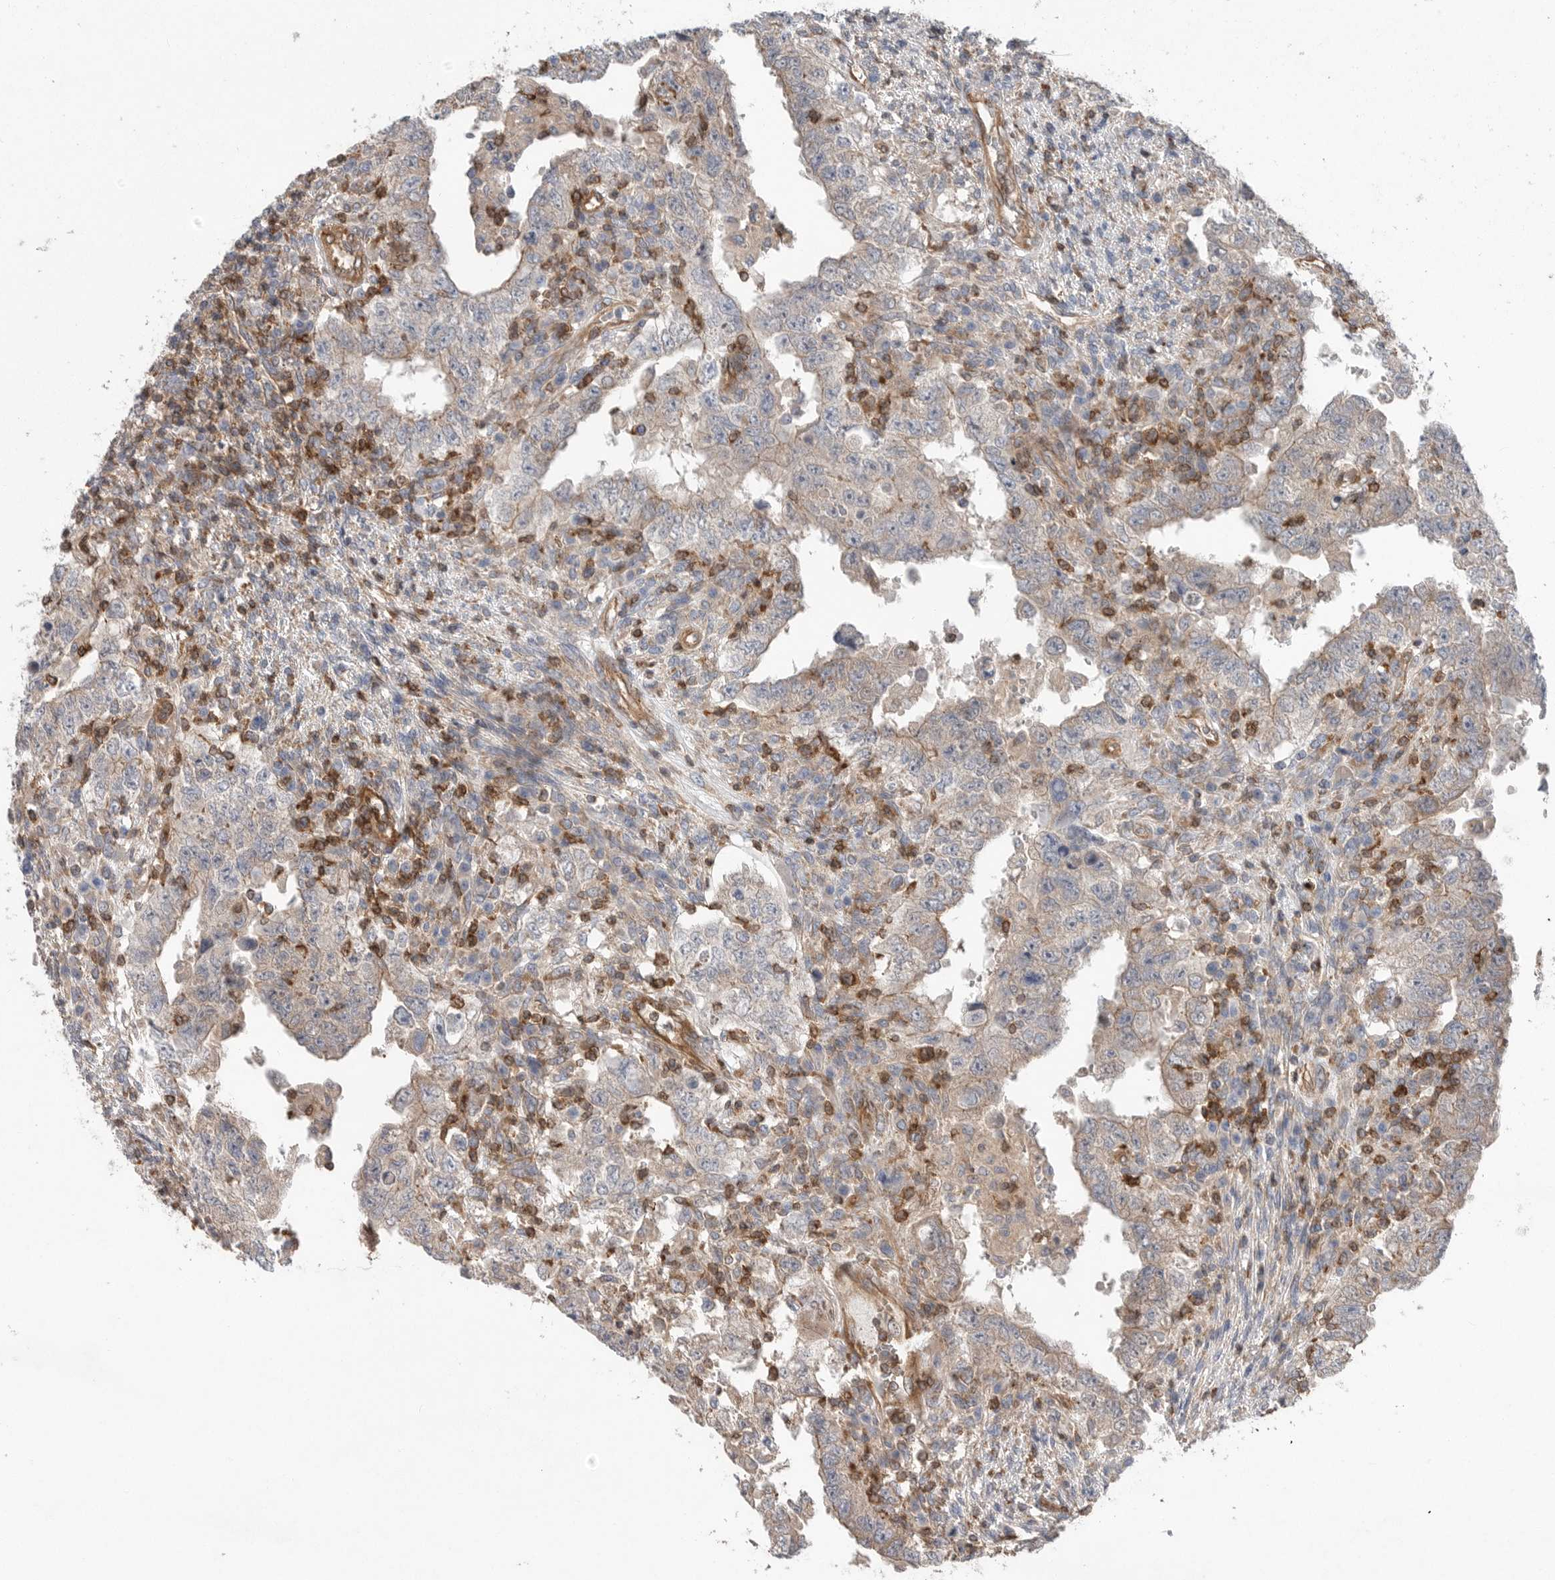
{"staining": {"intensity": "weak", "quantity": "<25%", "location": "cytoplasmic/membranous"}, "tissue": "testis cancer", "cell_type": "Tumor cells", "image_type": "cancer", "snomed": [{"axis": "morphology", "description": "Carcinoma, Embryonal, NOS"}, {"axis": "topography", "description": "Testis"}], "caption": "Micrograph shows no significant protein positivity in tumor cells of testis embryonal carcinoma. The staining is performed using DAB (3,3'-diaminobenzidine) brown chromogen with nuclei counter-stained in using hematoxylin.", "gene": "PRKCH", "patient": {"sex": "male", "age": 26}}